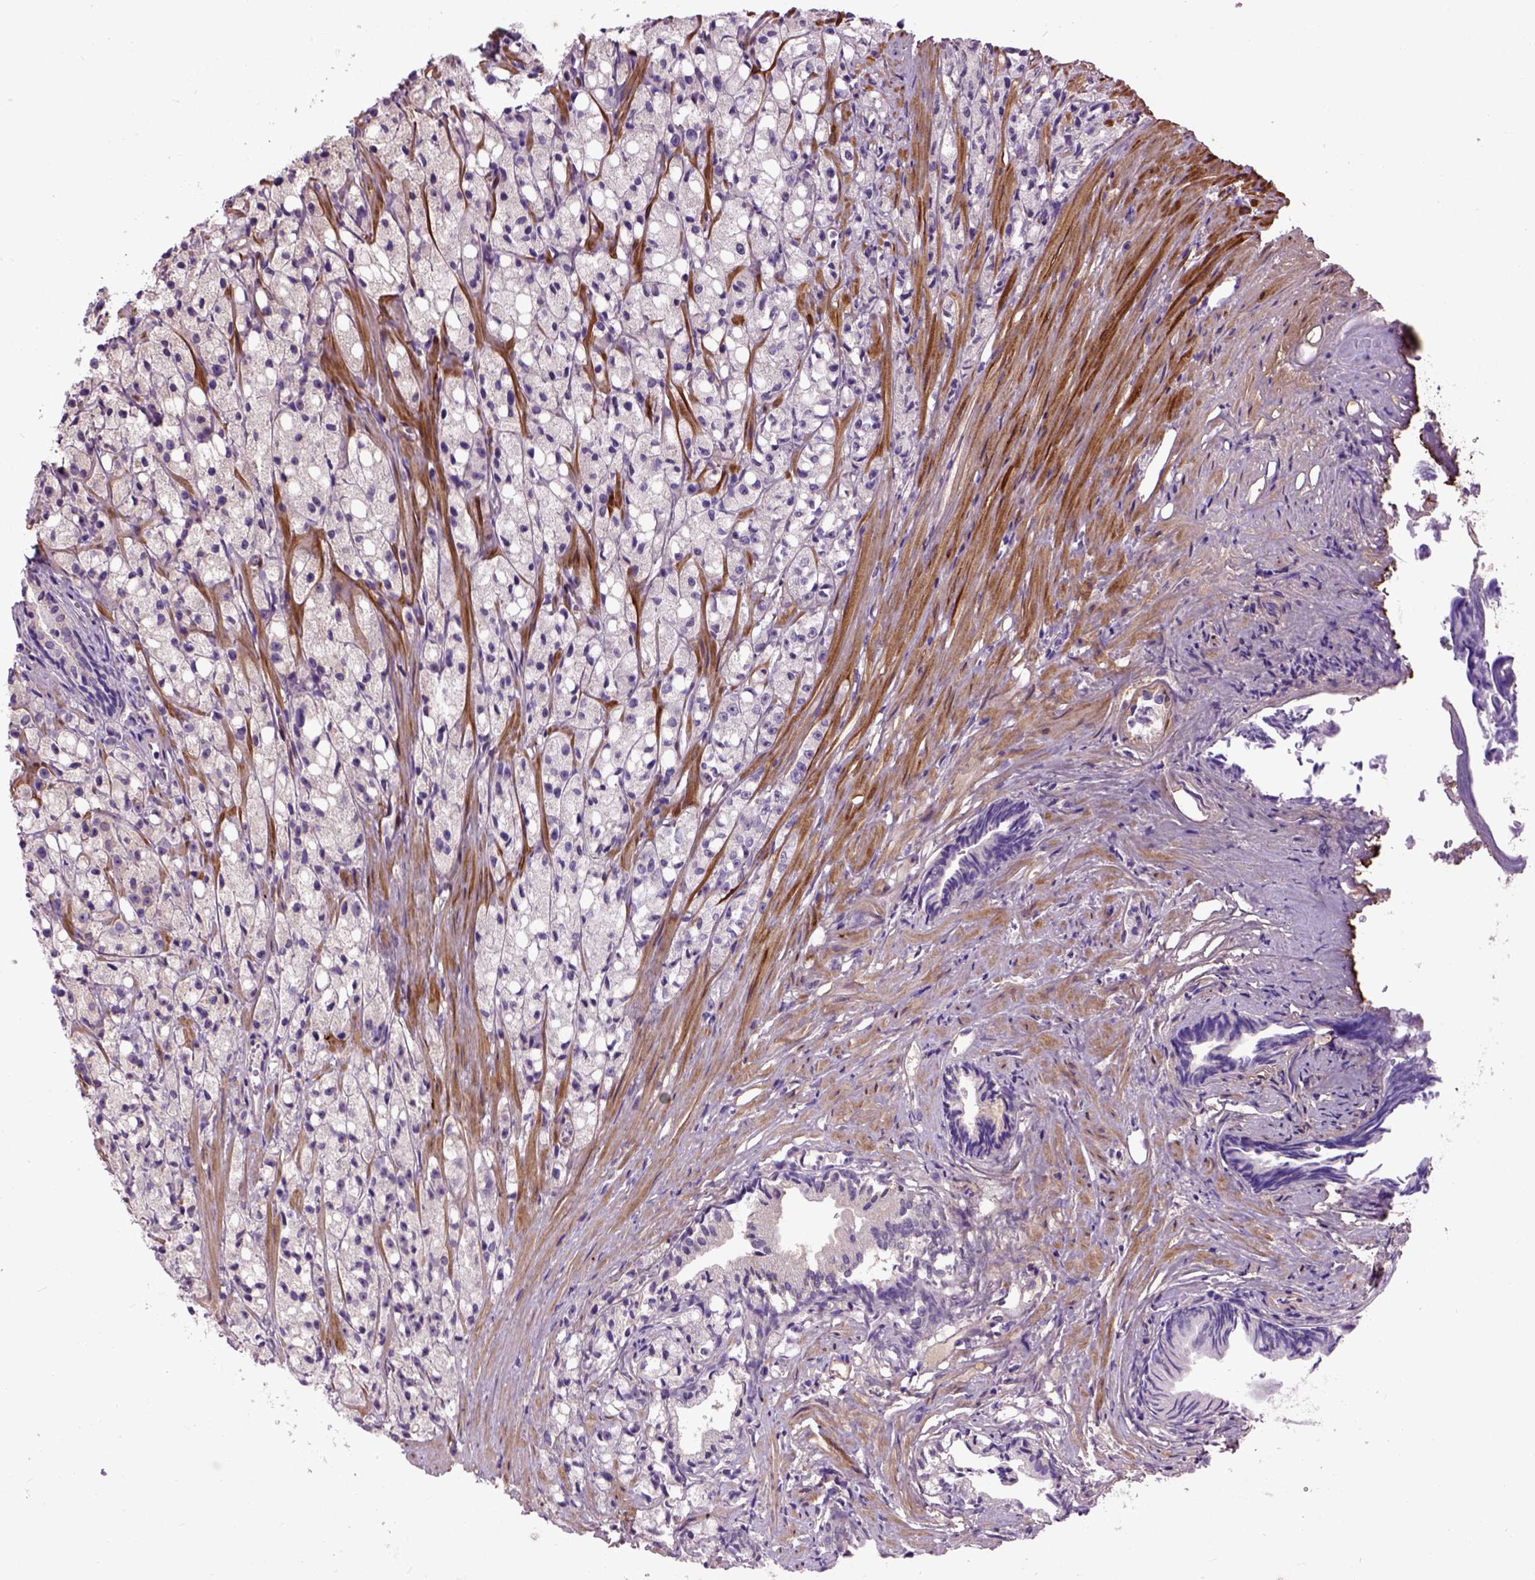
{"staining": {"intensity": "negative", "quantity": "none", "location": "none"}, "tissue": "prostate cancer", "cell_type": "Tumor cells", "image_type": "cancer", "snomed": [{"axis": "morphology", "description": "Adenocarcinoma, High grade"}, {"axis": "topography", "description": "Prostate"}], "caption": "The micrograph reveals no staining of tumor cells in prostate adenocarcinoma (high-grade).", "gene": "MAPT", "patient": {"sex": "male", "age": 75}}